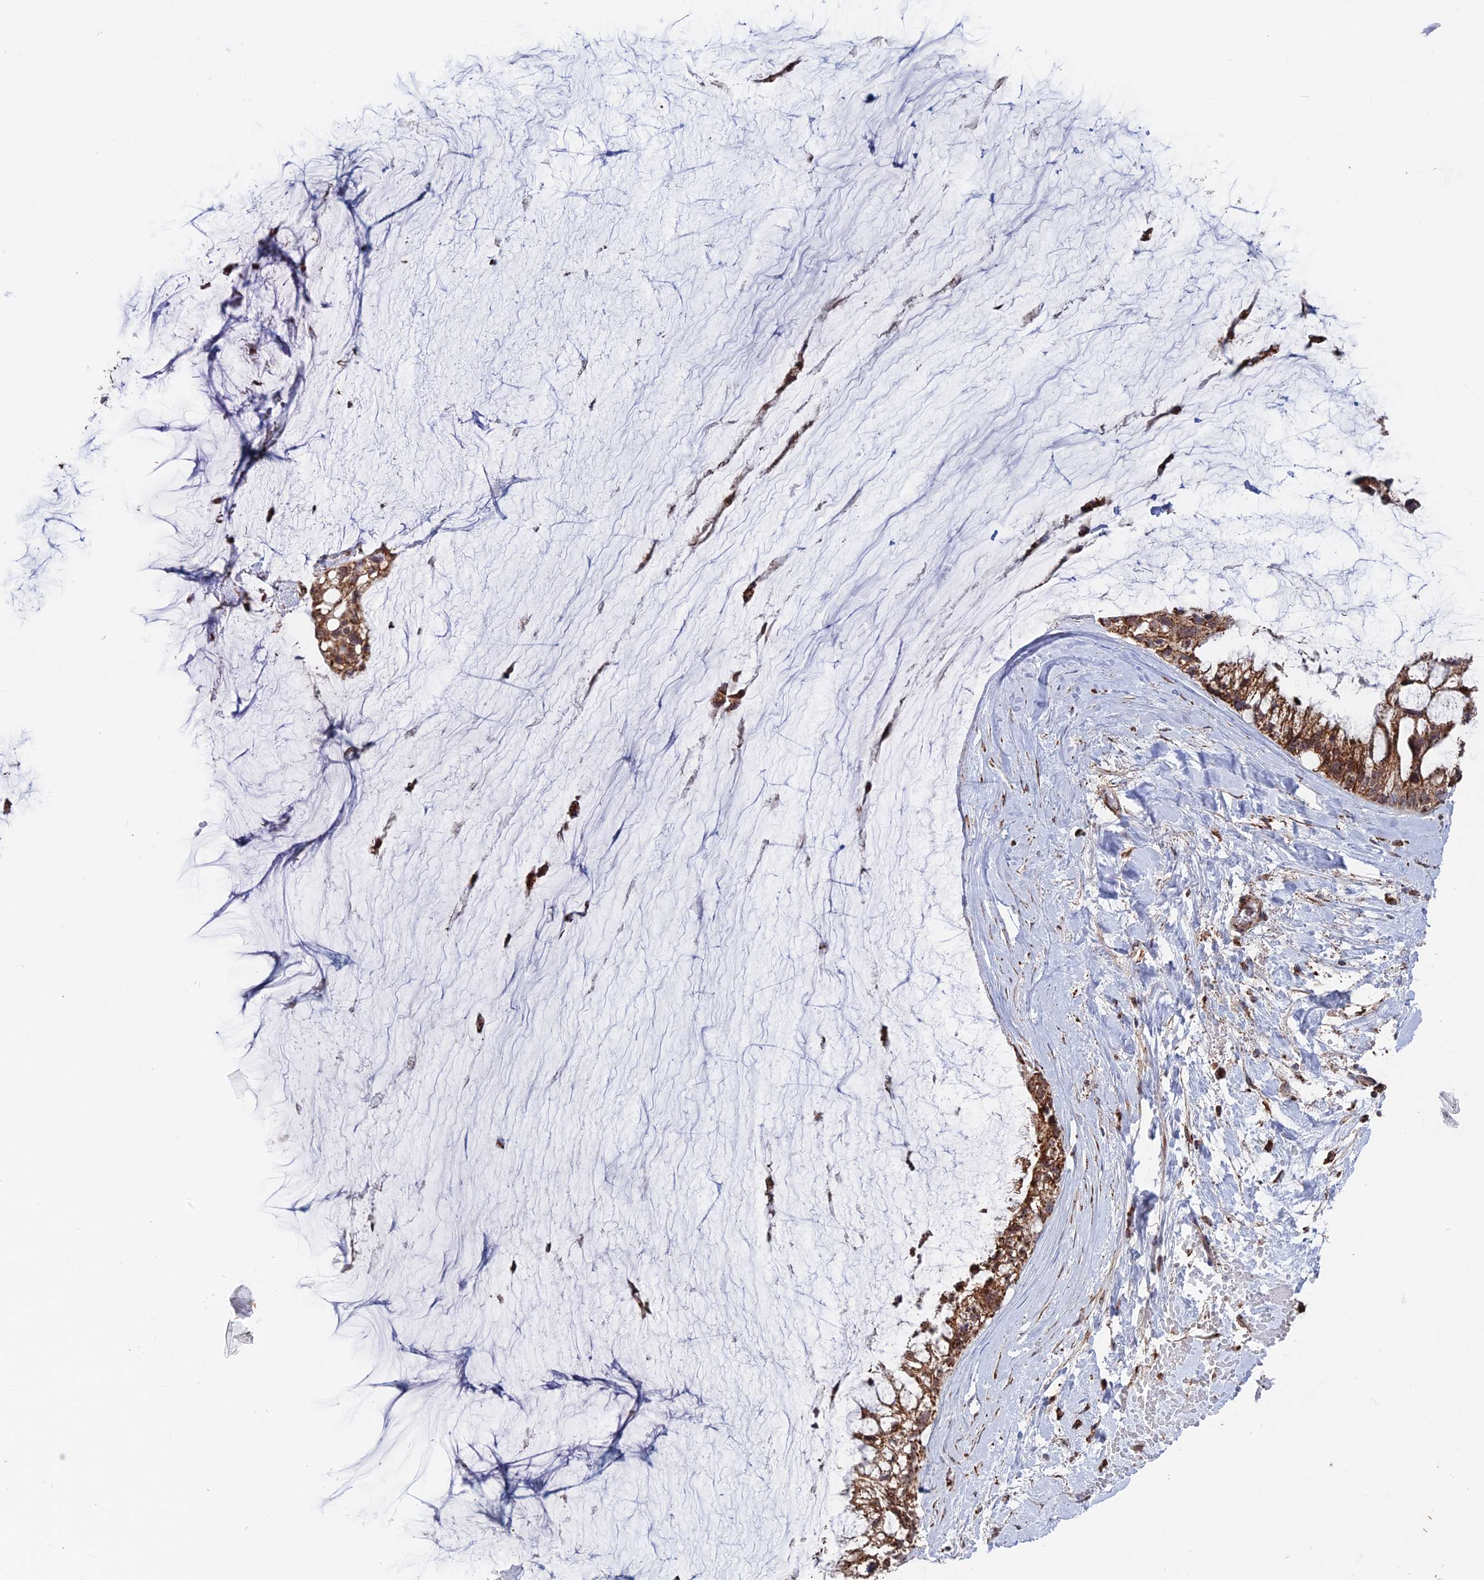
{"staining": {"intensity": "moderate", "quantity": ">75%", "location": "cytoplasmic/membranous"}, "tissue": "ovarian cancer", "cell_type": "Tumor cells", "image_type": "cancer", "snomed": [{"axis": "morphology", "description": "Cystadenocarcinoma, mucinous, NOS"}, {"axis": "topography", "description": "Ovary"}], "caption": "Moderate cytoplasmic/membranous expression for a protein is identified in approximately >75% of tumor cells of ovarian cancer (mucinous cystadenocarcinoma) using immunohistochemistry (IHC).", "gene": "DTYMK", "patient": {"sex": "female", "age": 39}}